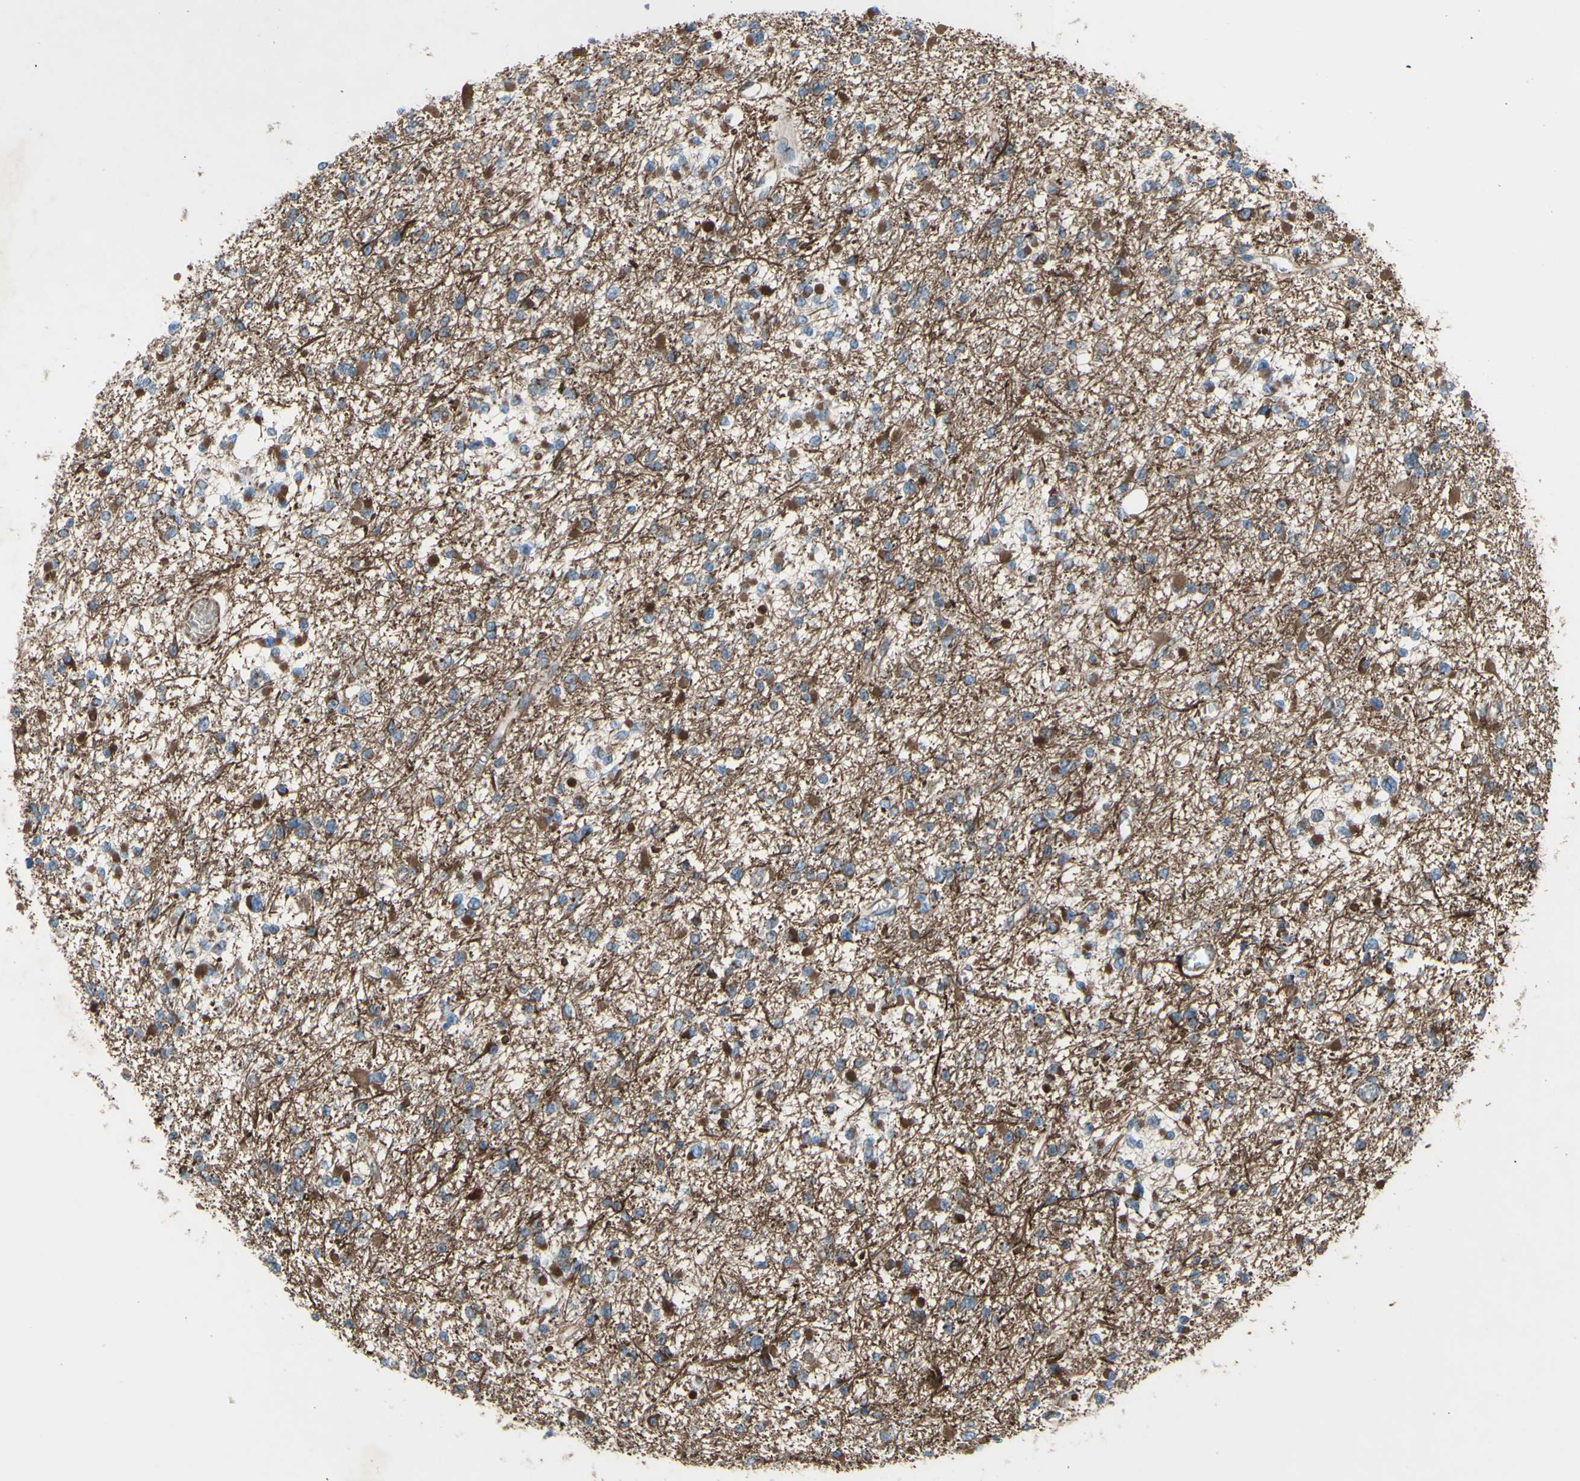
{"staining": {"intensity": "moderate", "quantity": ">75%", "location": "cytoplasmic/membranous"}, "tissue": "glioma", "cell_type": "Tumor cells", "image_type": "cancer", "snomed": [{"axis": "morphology", "description": "Glioma, malignant, Low grade"}, {"axis": "topography", "description": "Brain"}], "caption": "The micrograph displays immunohistochemical staining of malignant low-grade glioma. There is moderate cytoplasmic/membranous staining is present in about >75% of tumor cells.", "gene": "EMC7", "patient": {"sex": "female", "age": 22}}